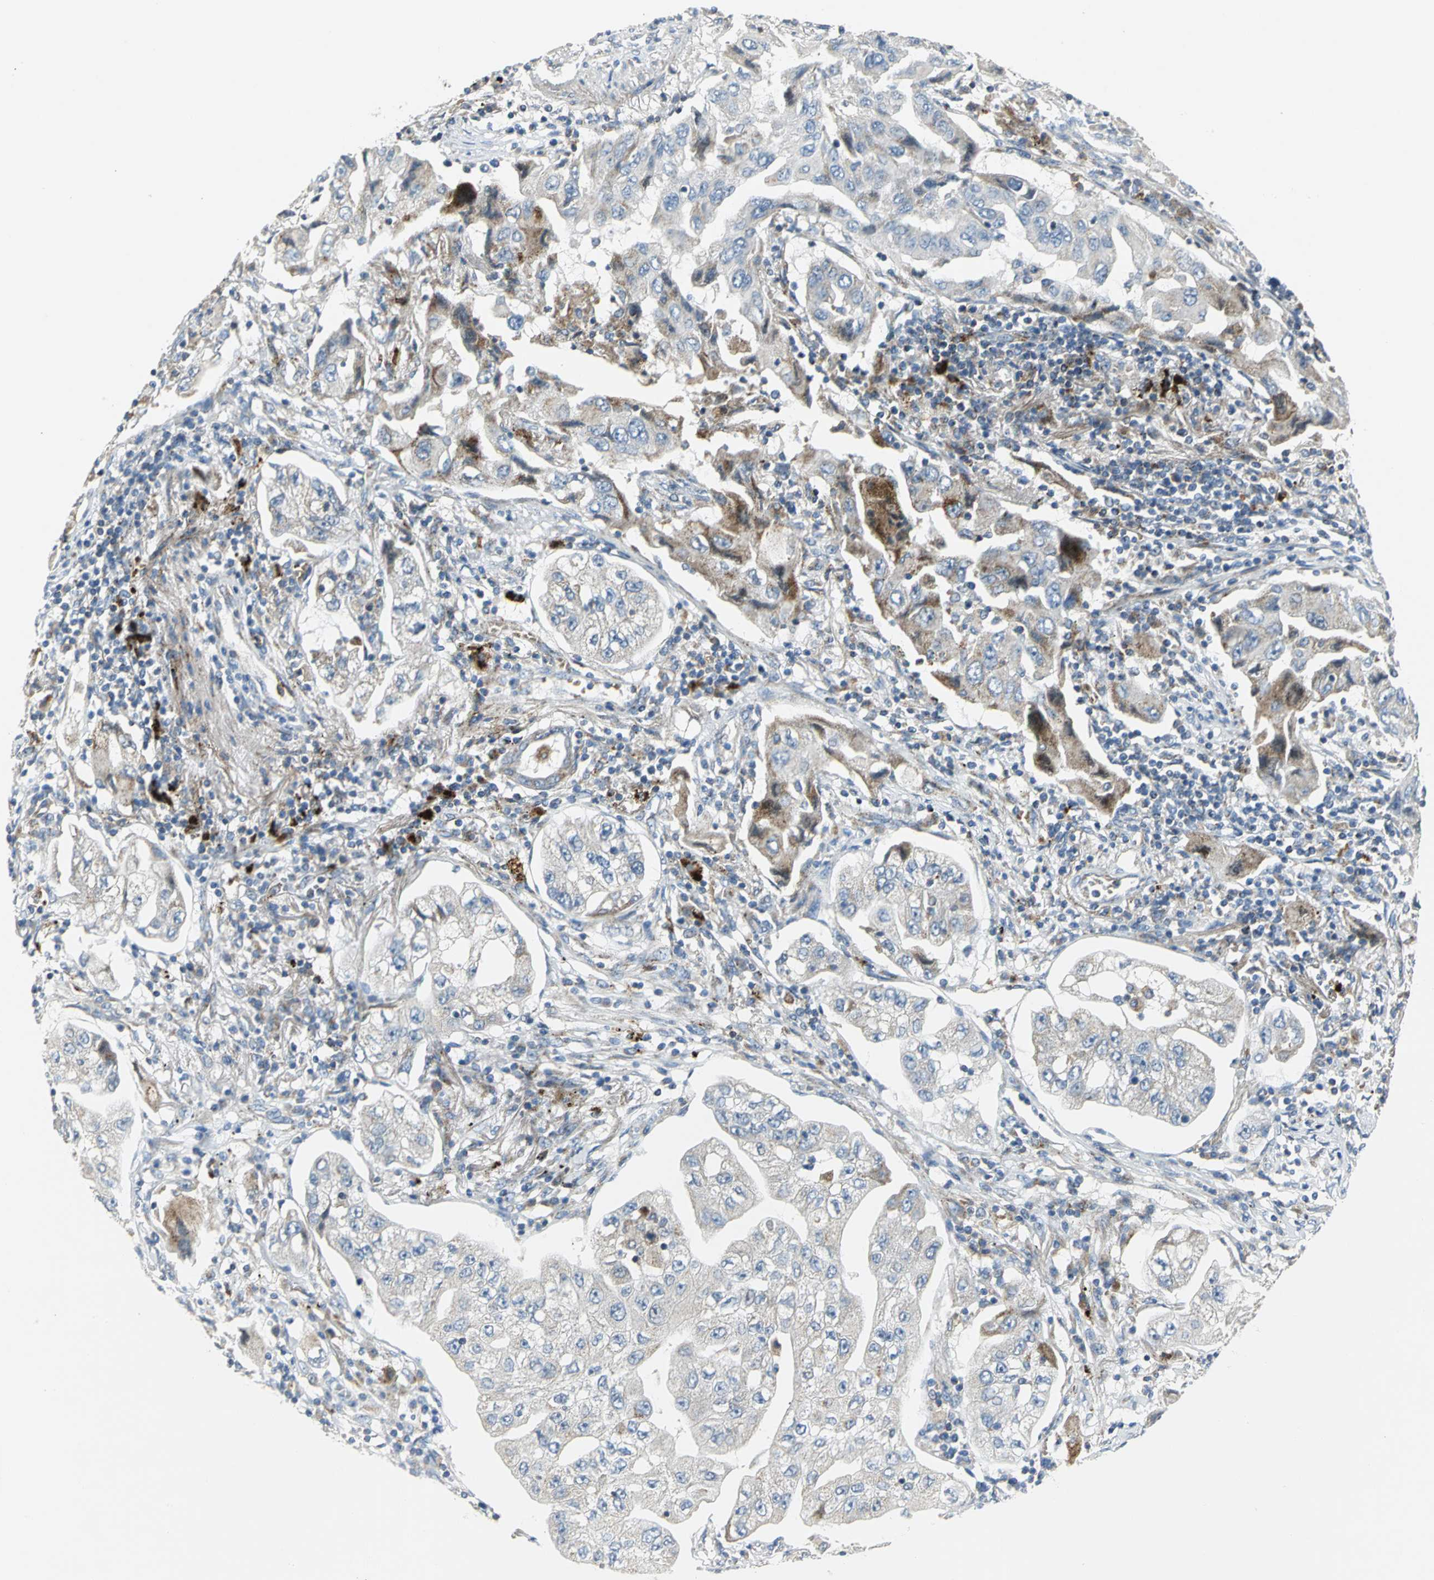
{"staining": {"intensity": "moderate", "quantity": "<25%", "location": "cytoplasmic/membranous"}, "tissue": "lung cancer", "cell_type": "Tumor cells", "image_type": "cancer", "snomed": [{"axis": "morphology", "description": "Adenocarcinoma, NOS"}, {"axis": "topography", "description": "Lung"}], "caption": "Immunohistochemistry staining of lung cancer, which demonstrates low levels of moderate cytoplasmic/membranous expression in about <25% of tumor cells indicating moderate cytoplasmic/membranous protein staining. The staining was performed using DAB (3,3'-diaminobenzidine) (brown) for protein detection and nuclei were counterstained in hematoxylin (blue).", "gene": "SPPL2B", "patient": {"sex": "female", "age": 65}}